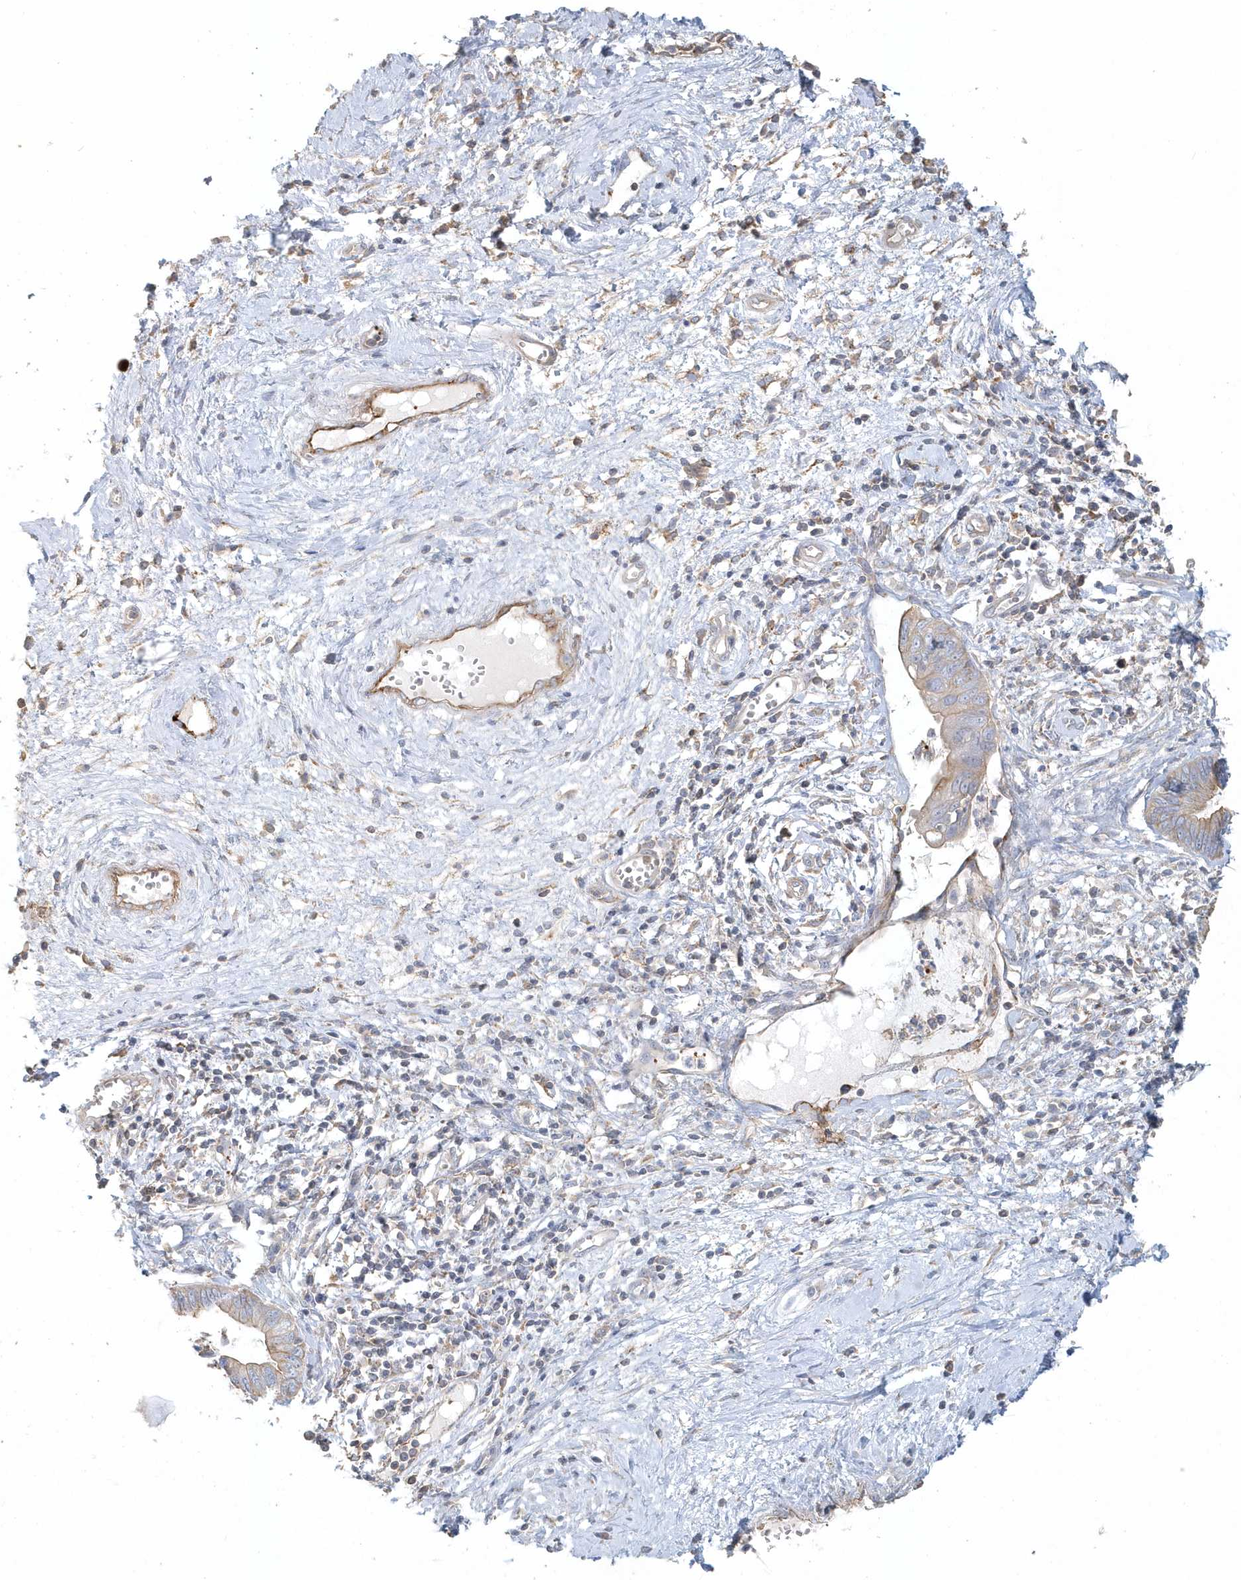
{"staining": {"intensity": "moderate", "quantity": ">75%", "location": "cytoplasmic/membranous"}, "tissue": "cervical cancer", "cell_type": "Tumor cells", "image_type": "cancer", "snomed": [{"axis": "morphology", "description": "Adenocarcinoma, NOS"}, {"axis": "topography", "description": "Cervix"}], "caption": "High-power microscopy captured an IHC micrograph of cervical cancer (adenocarcinoma), revealing moderate cytoplasmic/membranous expression in approximately >75% of tumor cells. (Brightfield microscopy of DAB IHC at high magnification).", "gene": "MMRN1", "patient": {"sex": "female", "age": 44}}